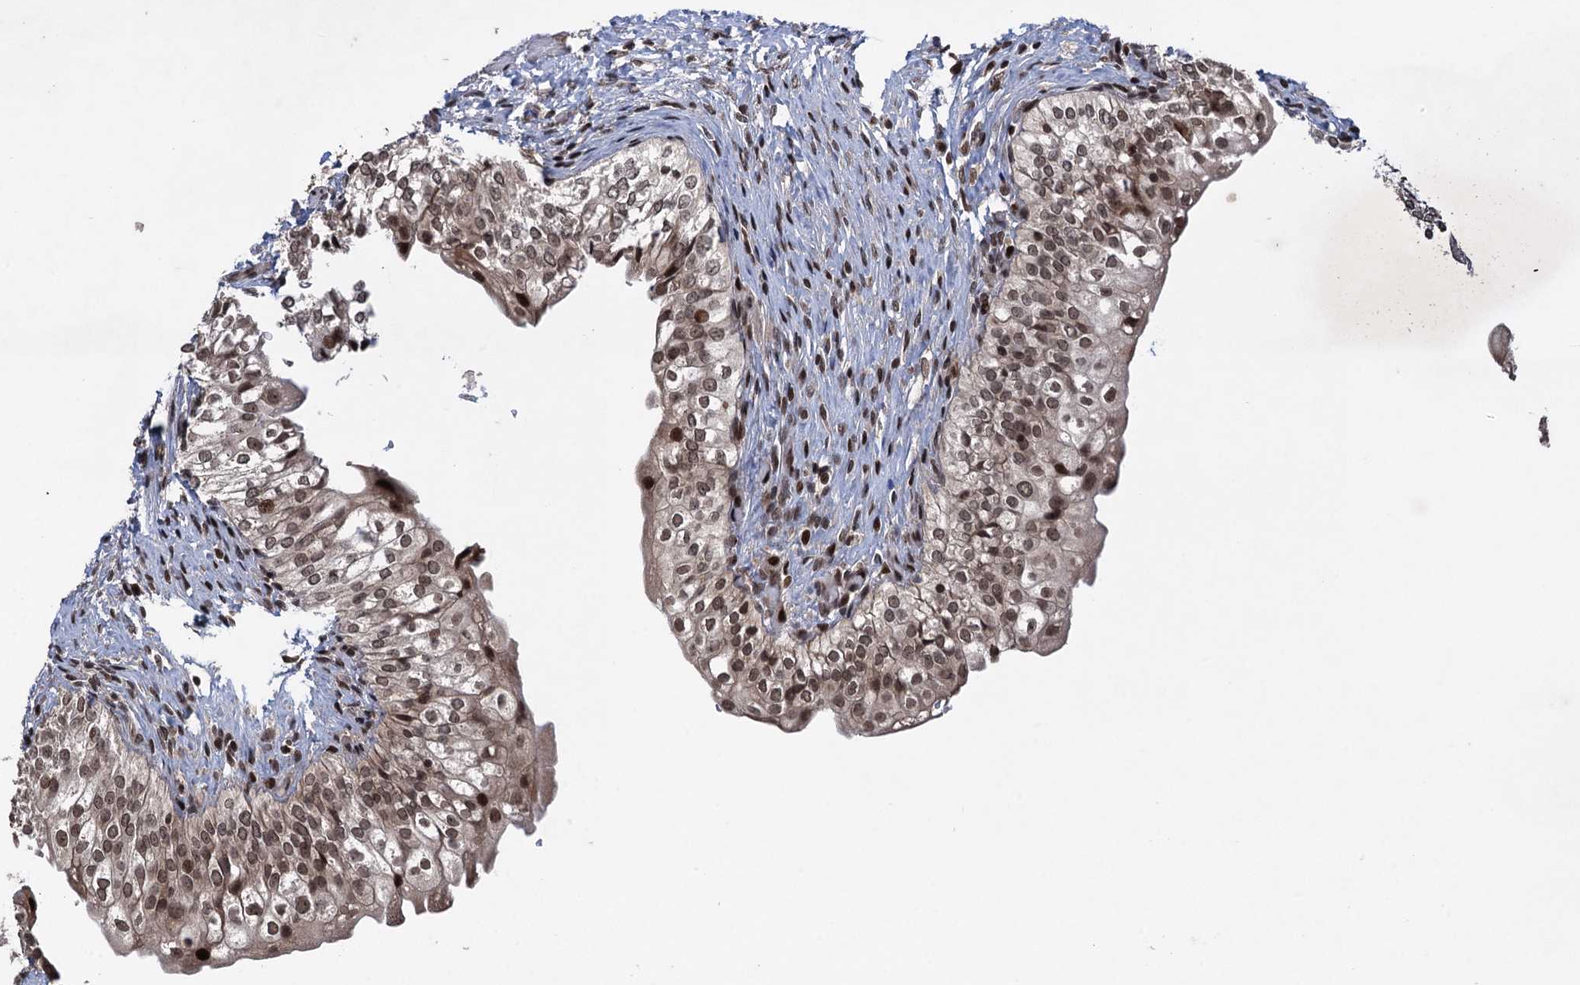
{"staining": {"intensity": "strong", "quantity": "25%-75%", "location": "cytoplasmic/membranous,nuclear"}, "tissue": "urinary bladder", "cell_type": "Urothelial cells", "image_type": "normal", "snomed": [{"axis": "morphology", "description": "Normal tissue, NOS"}, {"axis": "topography", "description": "Urinary bladder"}], "caption": "Immunohistochemistry (IHC) of benign human urinary bladder exhibits high levels of strong cytoplasmic/membranous,nuclear expression in about 25%-75% of urothelial cells.", "gene": "ZNF169", "patient": {"sex": "male", "age": 55}}